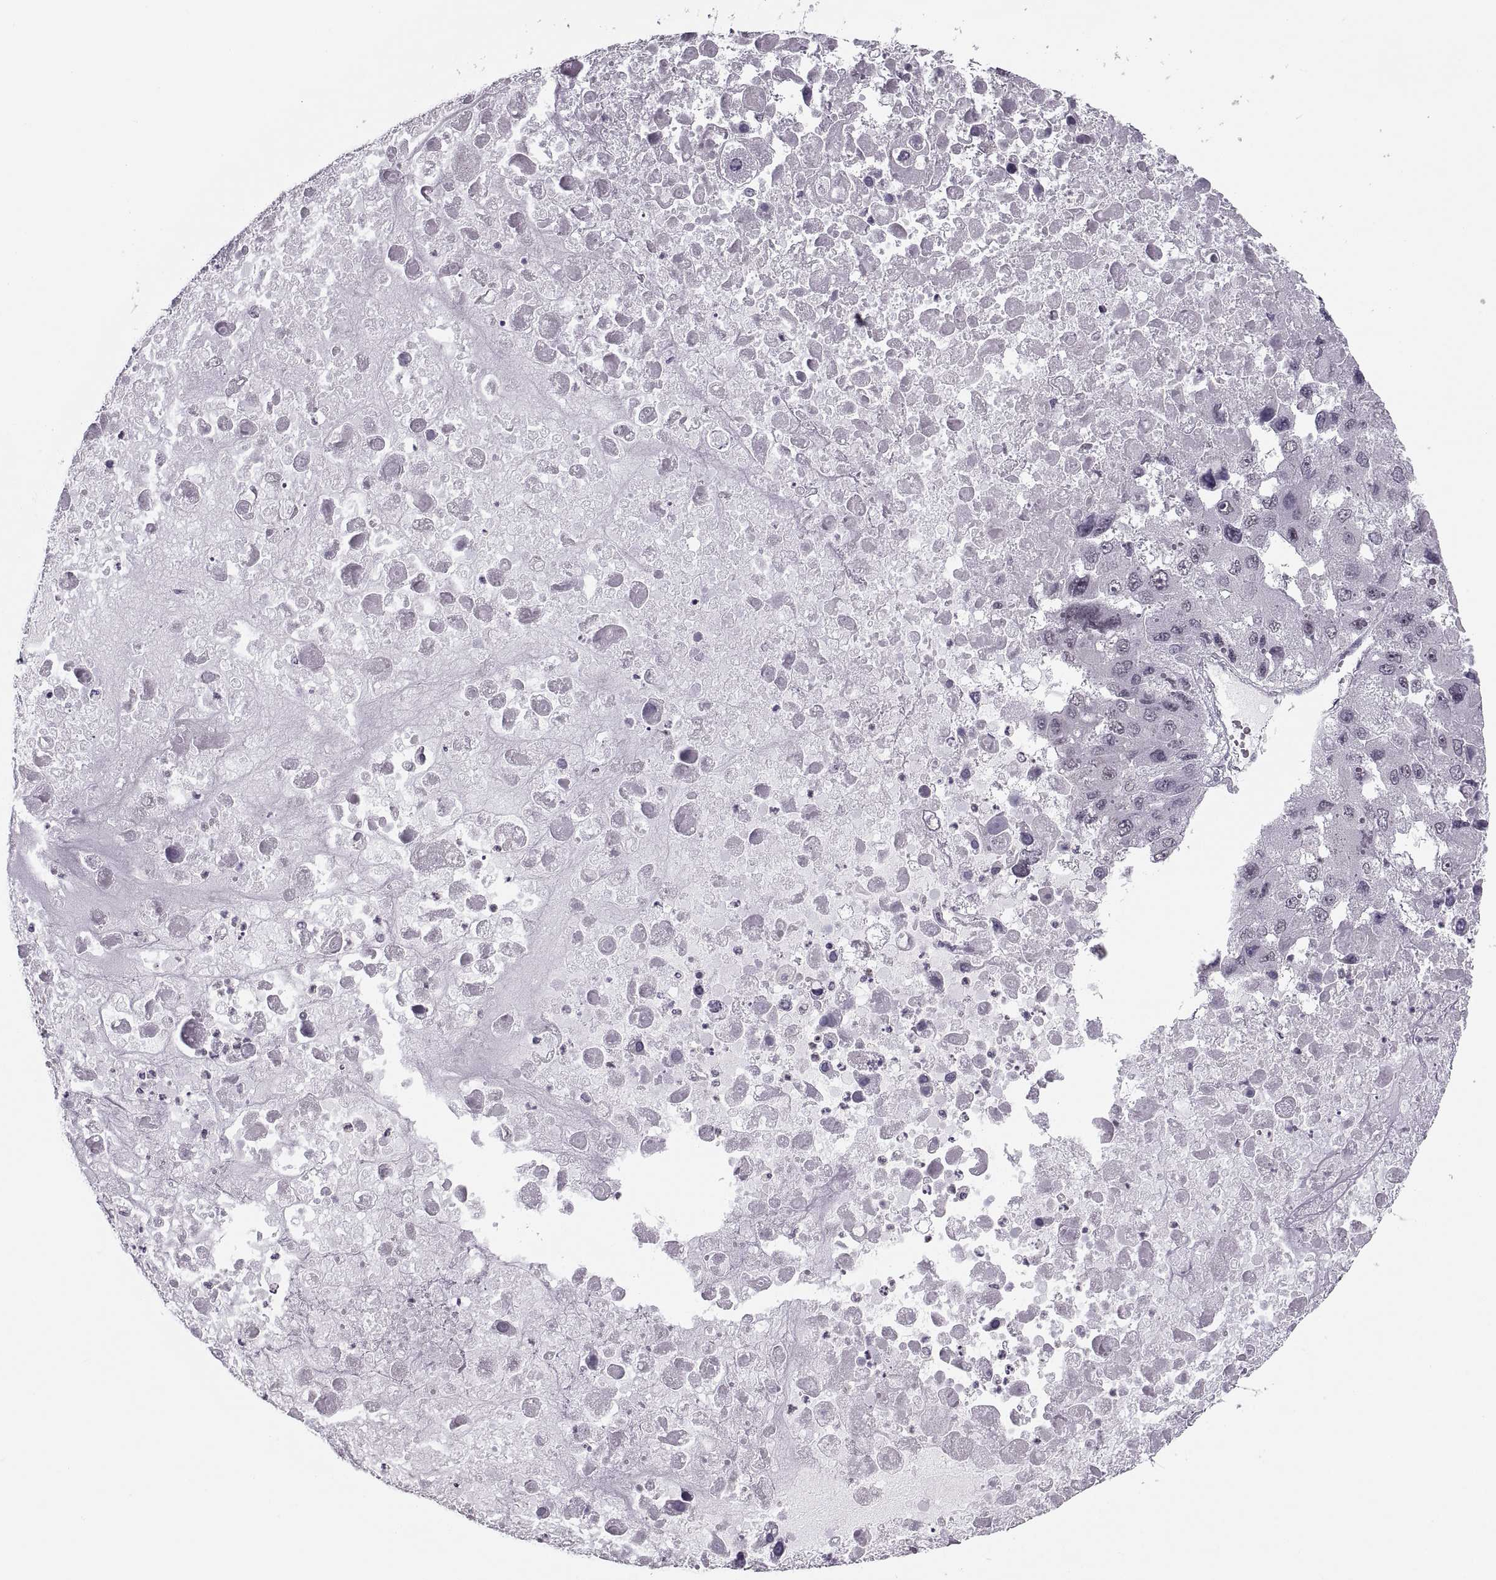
{"staining": {"intensity": "negative", "quantity": "none", "location": "none"}, "tissue": "liver cancer", "cell_type": "Tumor cells", "image_type": "cancer", "snomed": [{"axis": "morphology", "description": "Carcinoma, Hepatocellular, NOS"}, {"axis": "topography", "description": "Liver"}], "caption": "Human liver hepatocellular carcinoma stained for a protein using immunohistochemistry reveals no positivity in tumor cells.", "gene": "LUZP2", "patient": {"sex": "female", "age": 41}}